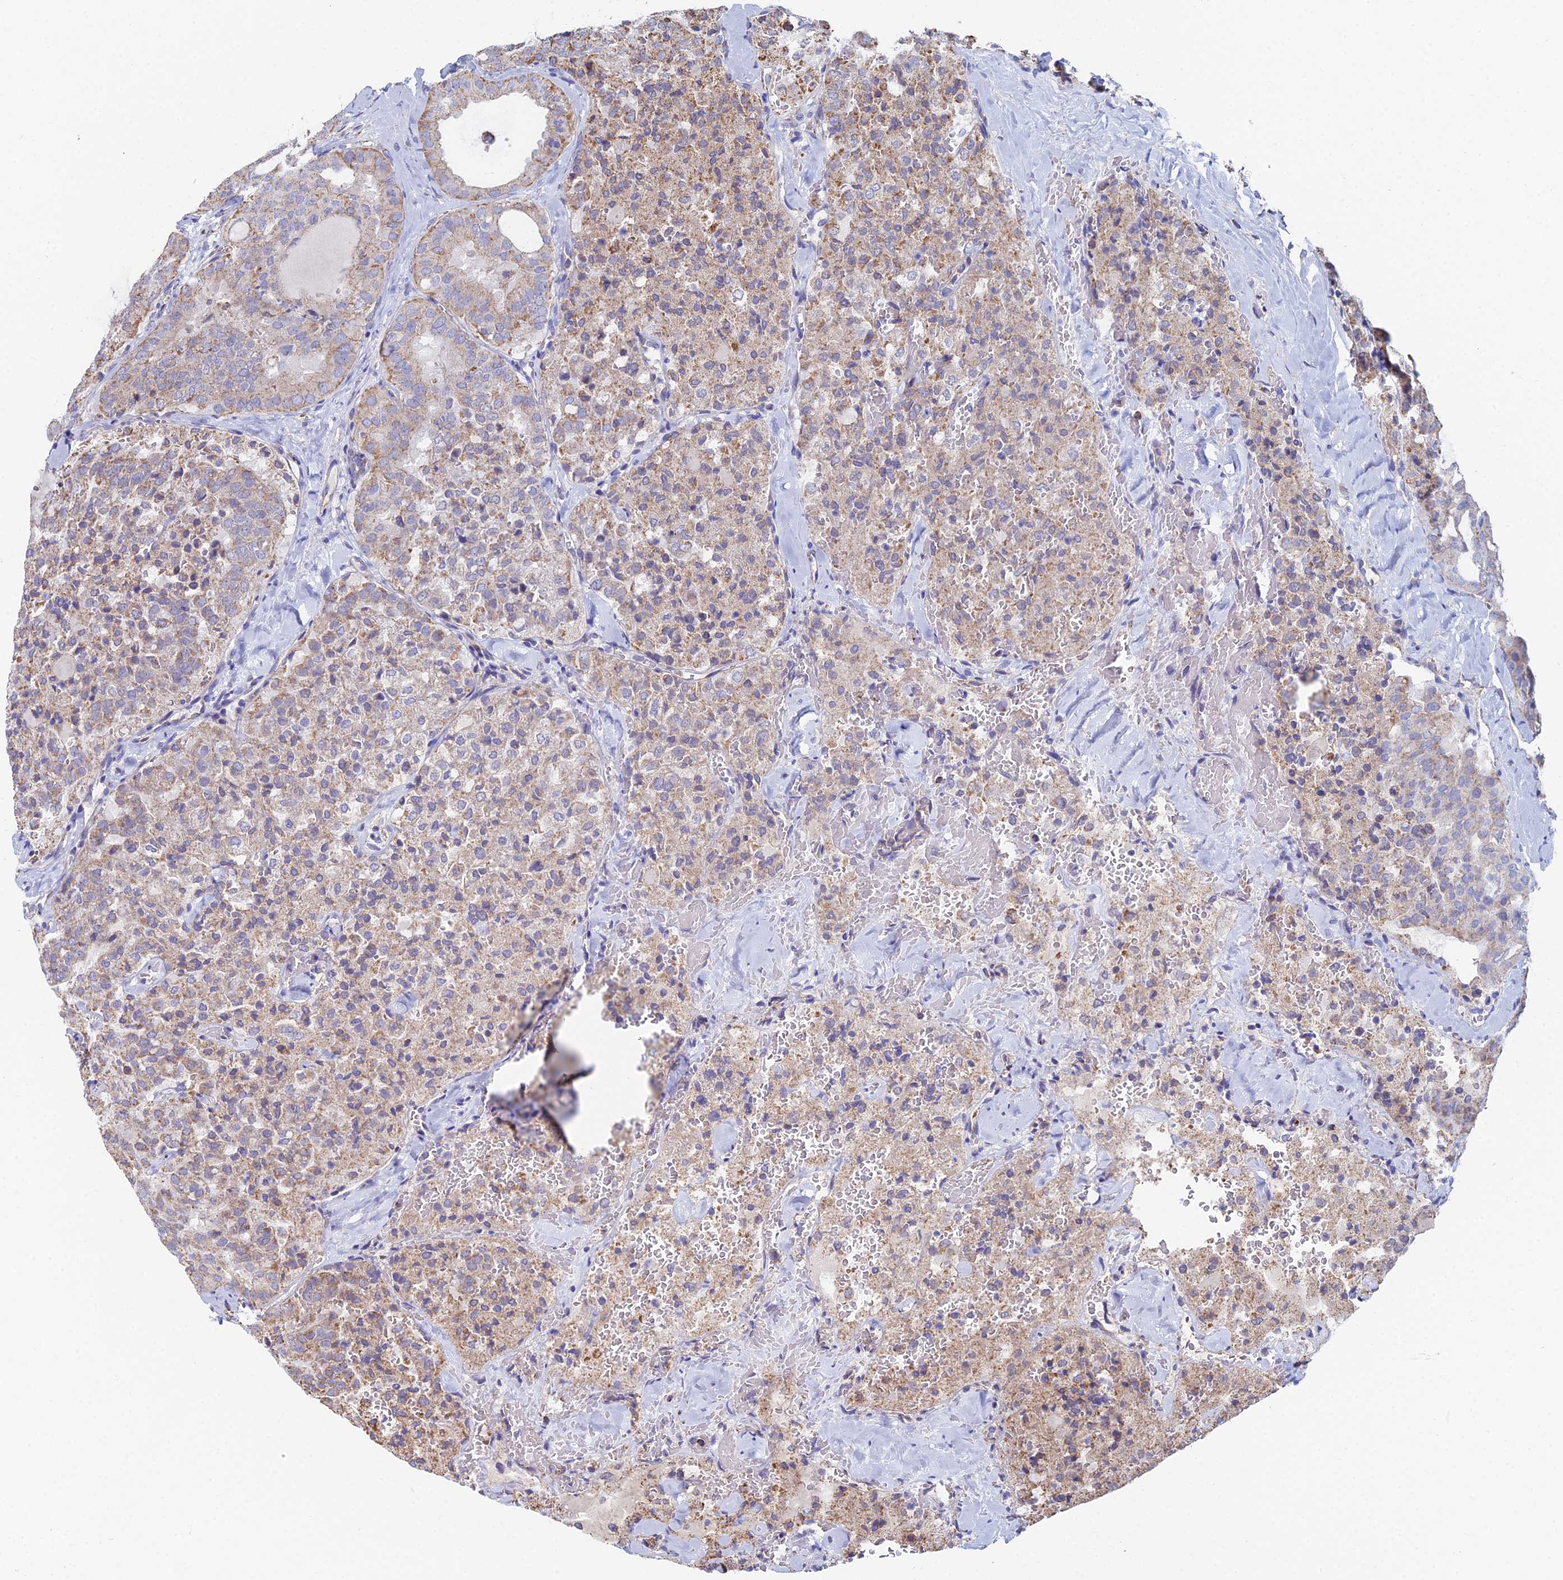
{"staining": {"intensity": "moderate", "quantity": "25%-75%", "location": "cytoplasmic/membranous"}, "tissue": "thyroid cancer", "cell_type": "Tumor cells", "image_type": "cancer", "snomed": [{"axis": "morphology", "description": "Follicular adenoma carcinoma, NOS"}, {"axis": "topography", "description": "Thyroid gland"}], "caption": "Immunohistochemistry (DAB (3,3'-diaminobenzidine)) staining of human thyroid cancer (follicular adenoma carcinoma) displays moderate cytoplasmic/membranous protein positivity in about 25%-75% of tumor cells. The staining was performed using DAB, with brown indicating positive protein expression. Nuclei are stained blue with hematoxylin.", "gene": "SPOCK2", "patient": {"sex": "male", "age": 75}}